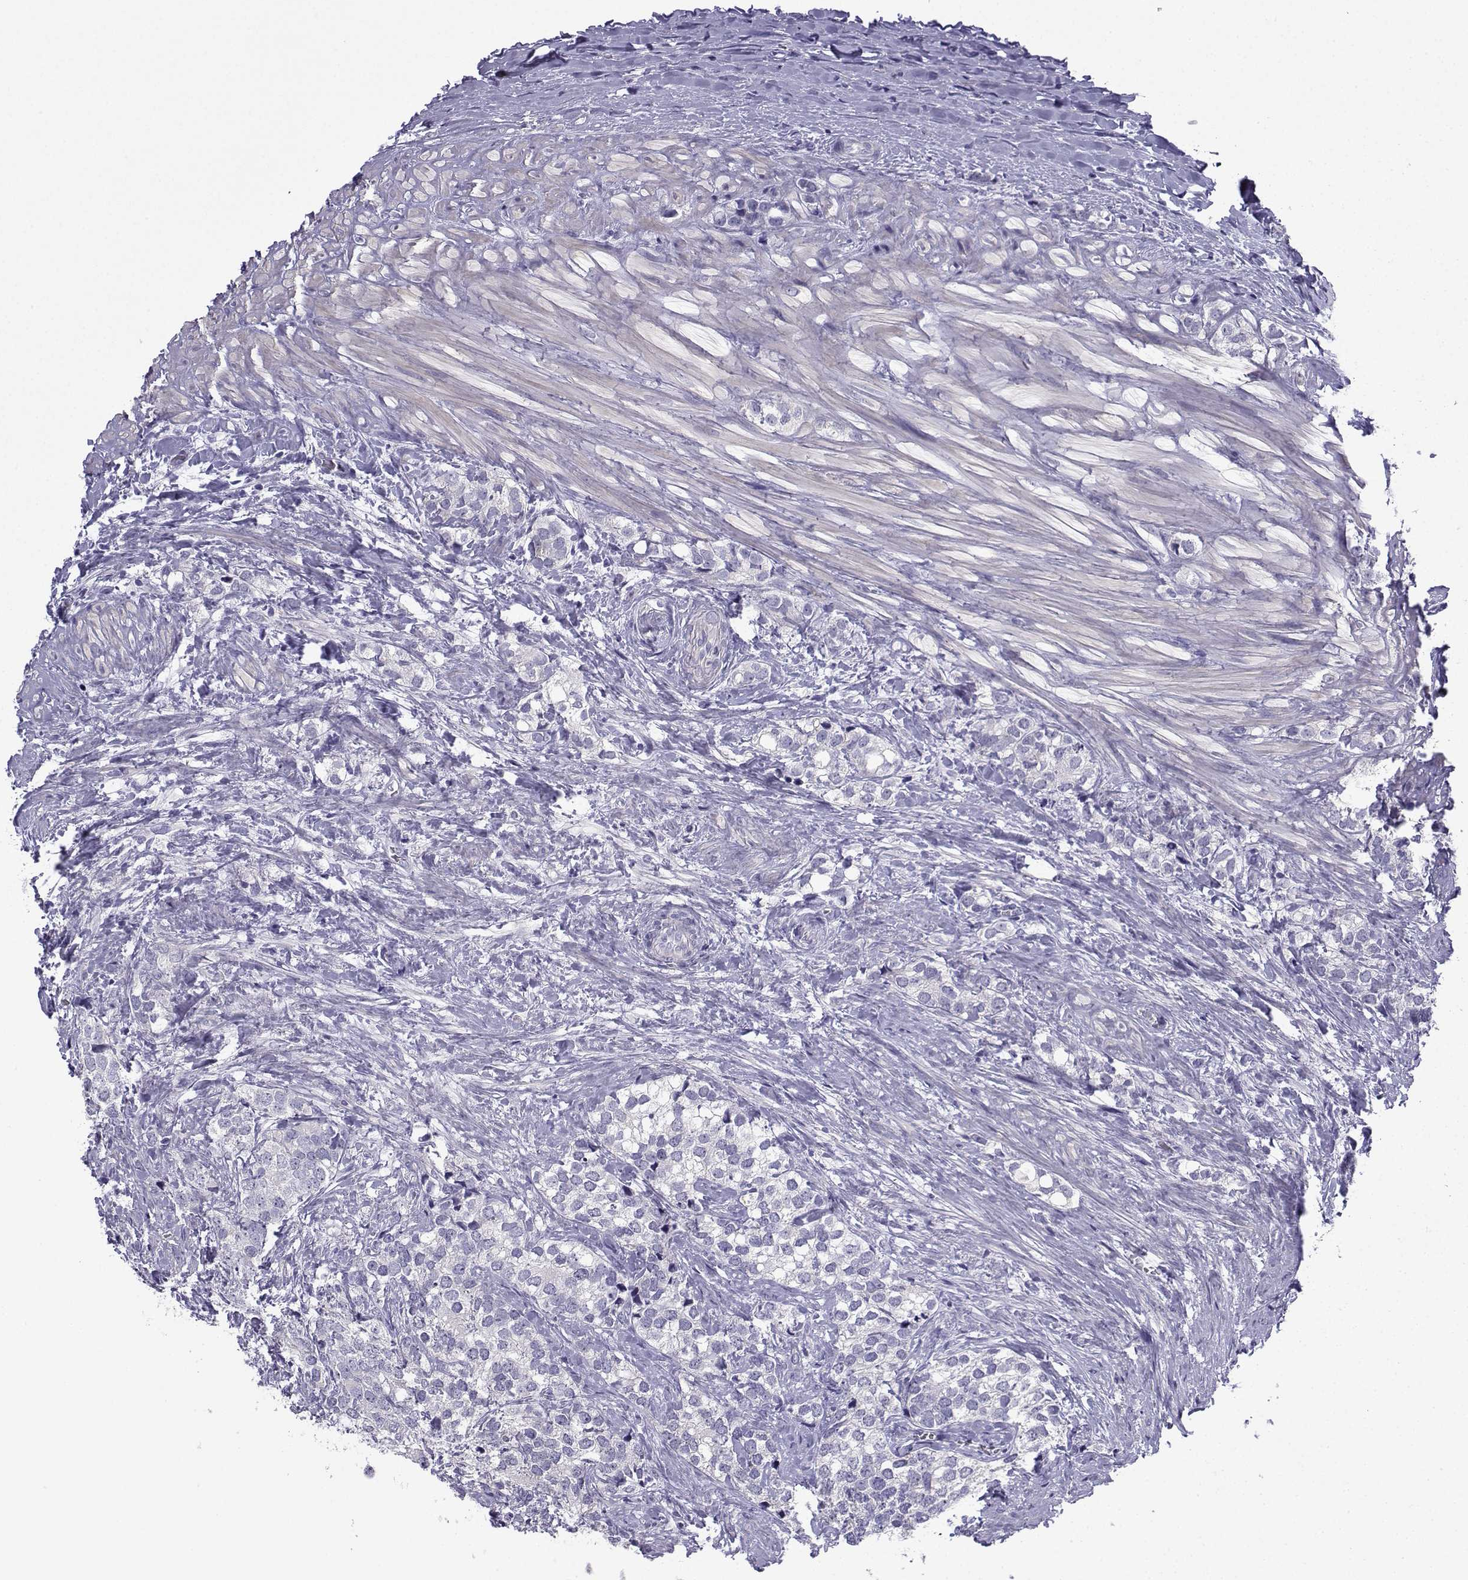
{"staining": {"intensity": "negative", "quantity": "none", "location": "none"}, "tissue": "prostate cancer", "cell_type": "Tumor cells", "image_type": "cancer", "snomed": [{"axis": "morphology", "description": "Adenocarcinoma, NOS"}, {"axis": "topography", "description": "Prostate and seminal vesicle, NOS"}], "caption": "The immunohistochemistry image has no significant expression in tumor cells of prostate cancer (adenocarcinoma) tissue. (Brightfield microscopy of DAB (3,3'-diaminobenzidine) IHC at high magnification).", "gene": "SPACA7", "patient": {"sex": "male", "age": 63}}